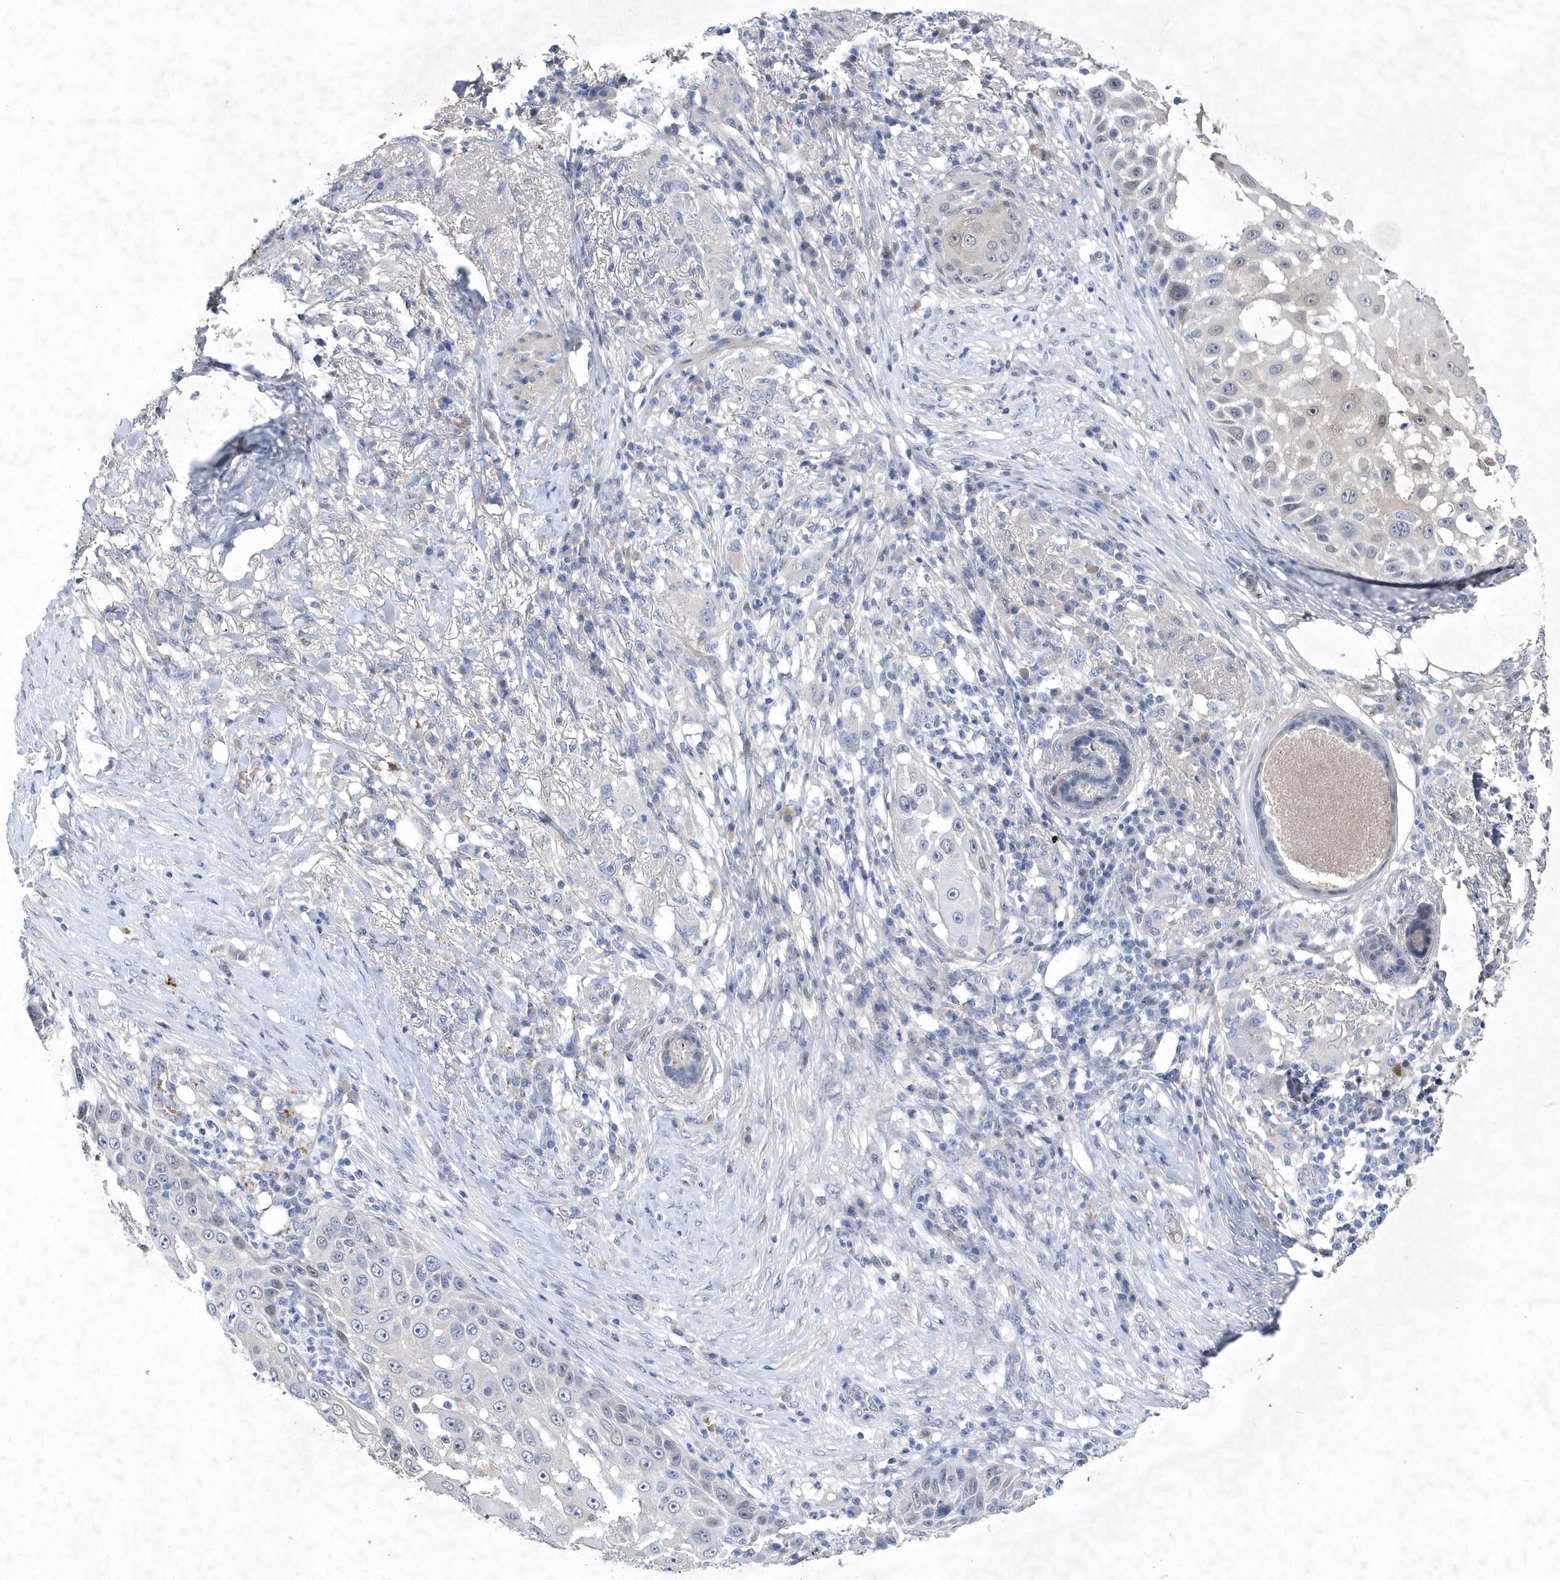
{"staining": {"intensity": "weak", "quantity": "<25%", "location": "cytoplasmic/membranous"}, "tissue": "skin cancer", "cell_type": "Tumor cells", "image_type": "cancer", "snomed": [{"axis": "morphology", "description": "Squamous cell carcinoma, NOS"}, {"axis": "topography", "description": "Skin"}], "caption": "This is a micrograph of IHC staining of squamous cell carcinoma (skin), which shows no positivity in tumor cells. (DAB (3,3'-diaminobenzidine) immunohistochemistry (IHC) with hematoxylin counter stain).", "gene": "ZNF875", "patient": {"sex": "female", "age": 44}}